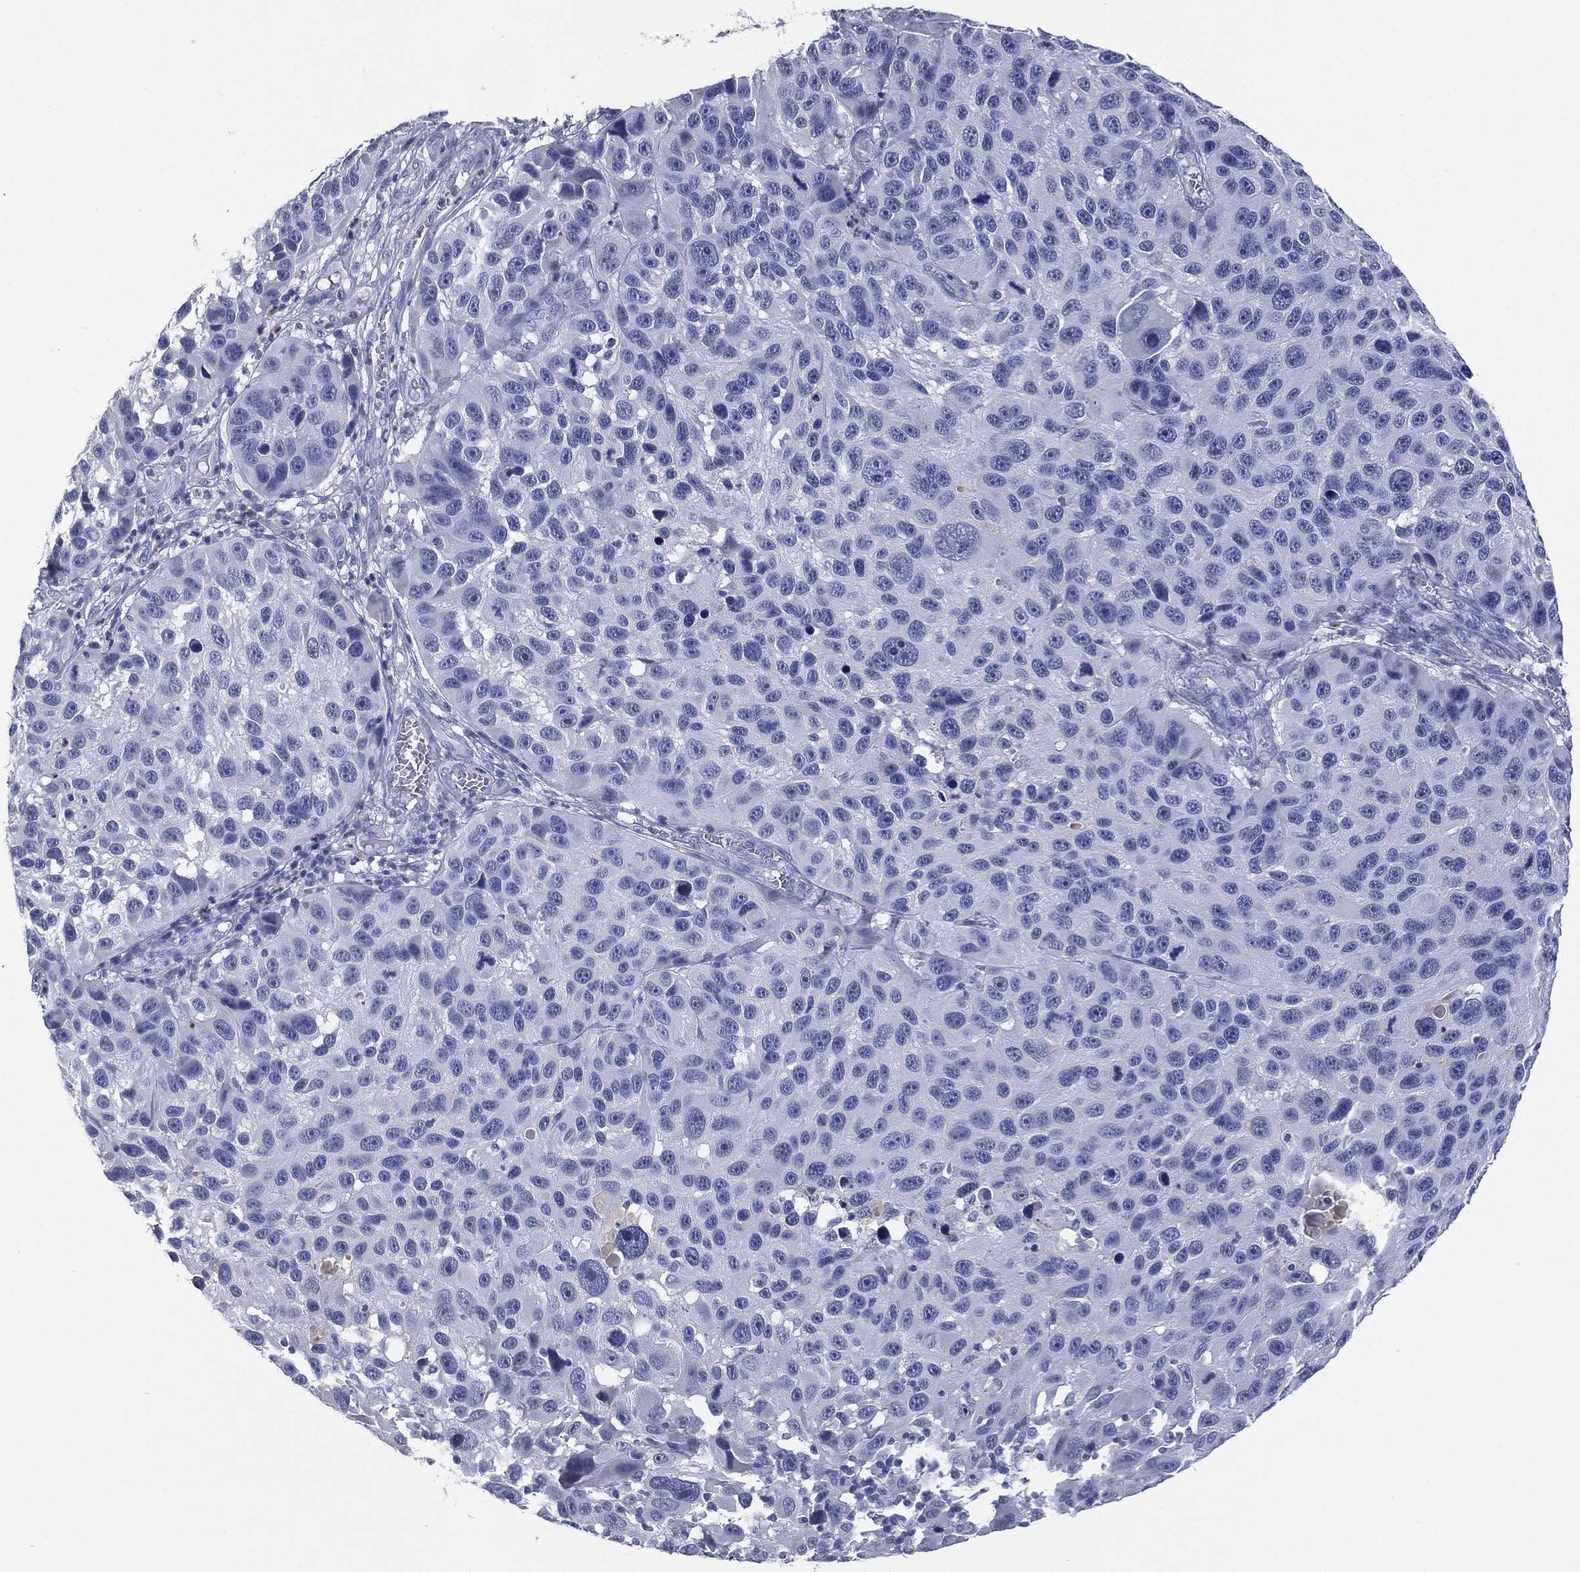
{"staining": {"intensity": "negative", "quantity": "none", "location": "none"}, "tissue": "melanoma", "cell_type": "Tumor cells", "image_type": "cancer", "snomed": [{"axis": "morphology", "description": "Malignant melanoma, NOS"}, {"axis": "topography", "description": "Skin"}], "caption": "An IHC histopathology image of melanoma is shown. There is no staining in tumor cells of melanoma. (Stains: DAB IHC with hematoxylin counter stain, Microscopy: brightfield microscopy at high magnification).", "gene": "KRT7", "patient": {"sex": "male", "age": 53}}